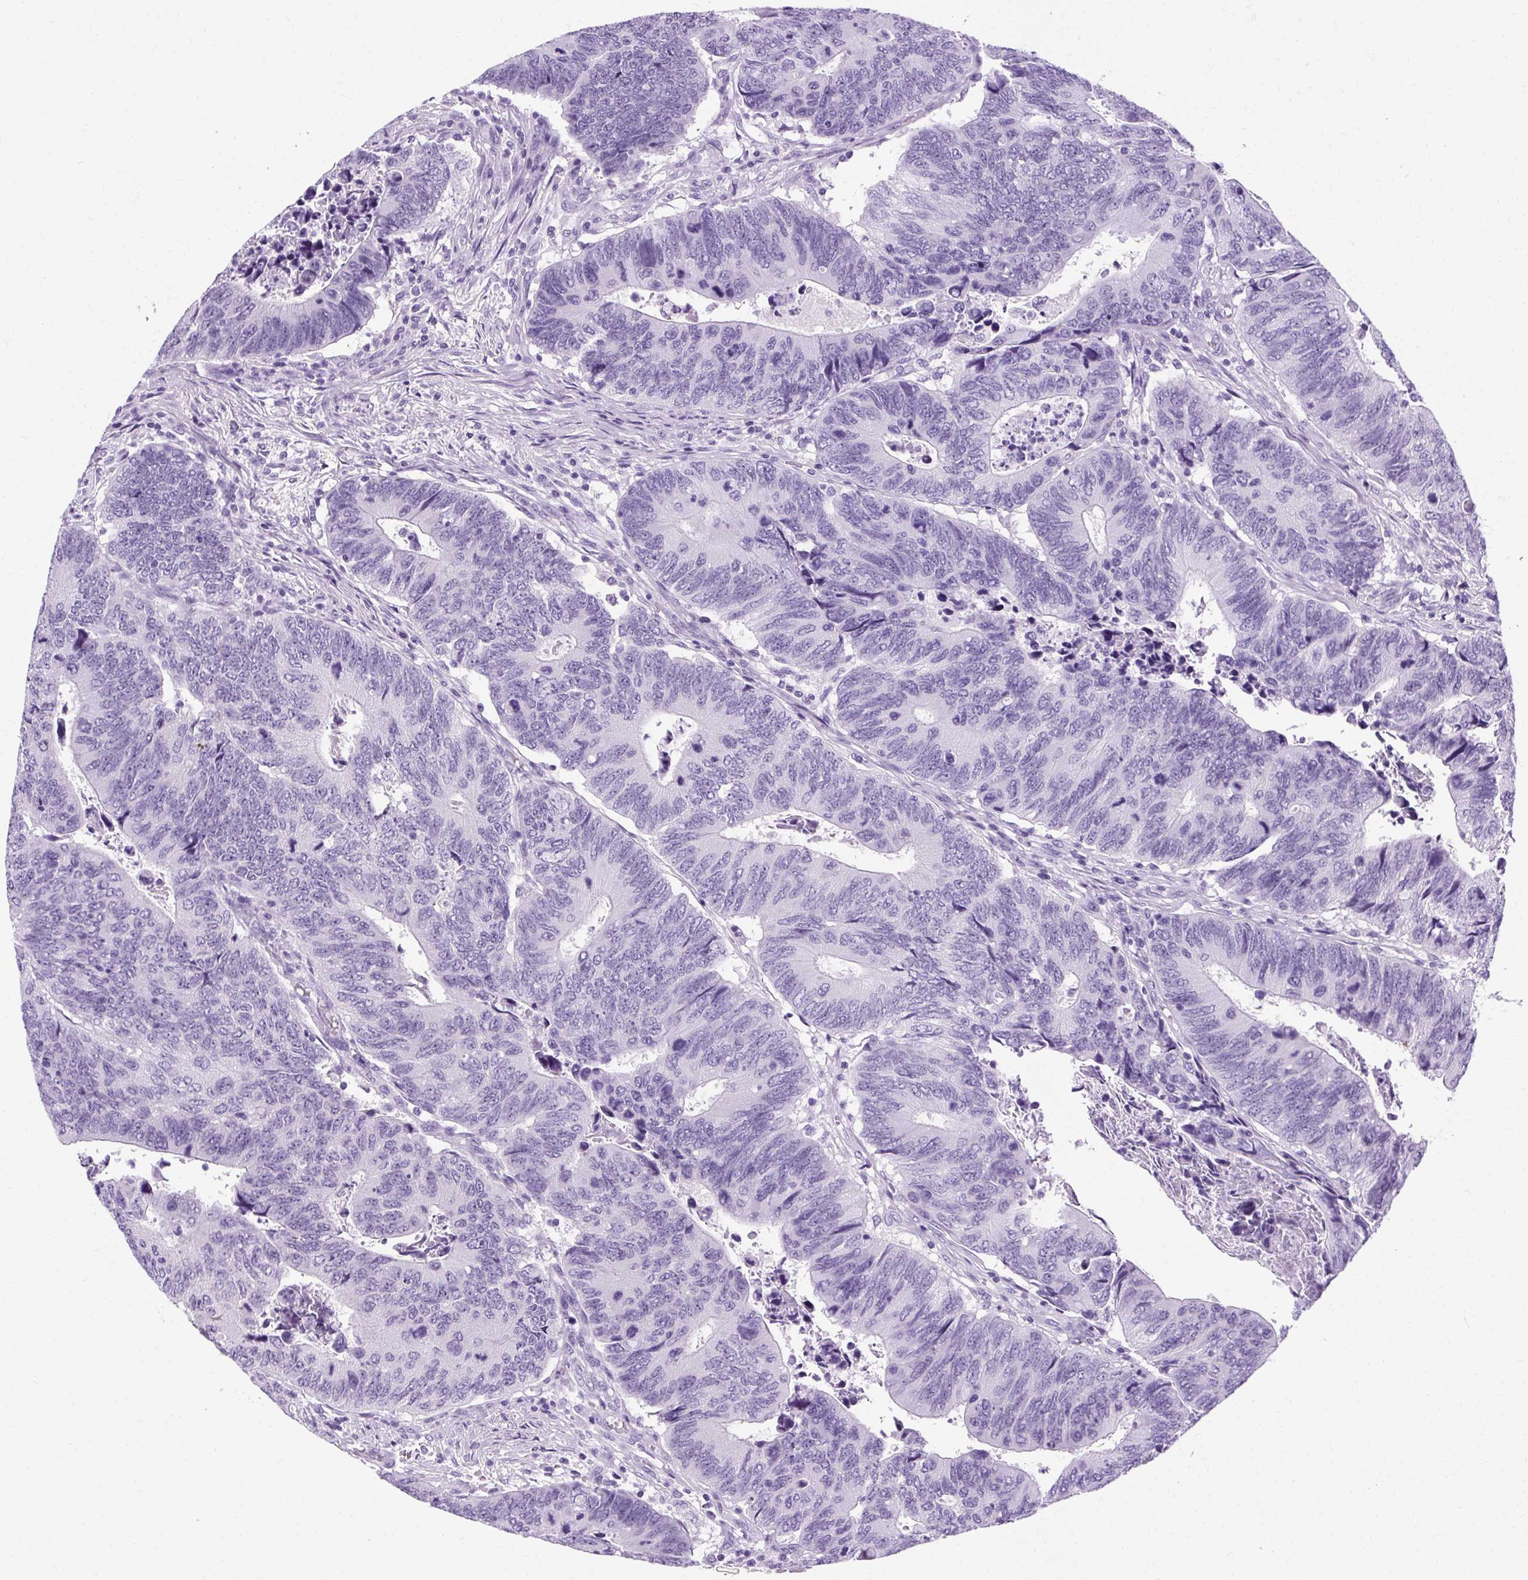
{"staining": {"intensity": "negative", "quantity": "none", "location": "none"}, "tissue": "colorectal cancer", "cell_type": "Tumor cells", "image_type": "cancer", "snomed": [{"axis": "morphology", "description": "Adenocarcinoma, NOS"}, {"axis": "topography", "description": "Colon"}], "caption": "Tumor cells are negative for brown protein staining in colorectal cancer (adenocarcinoma). (DAB (3,3'-diaminobenzidine) IHC, high magnification).", "gene": "B3GNT4", "patient": {"sex": "male", "age": 87}}